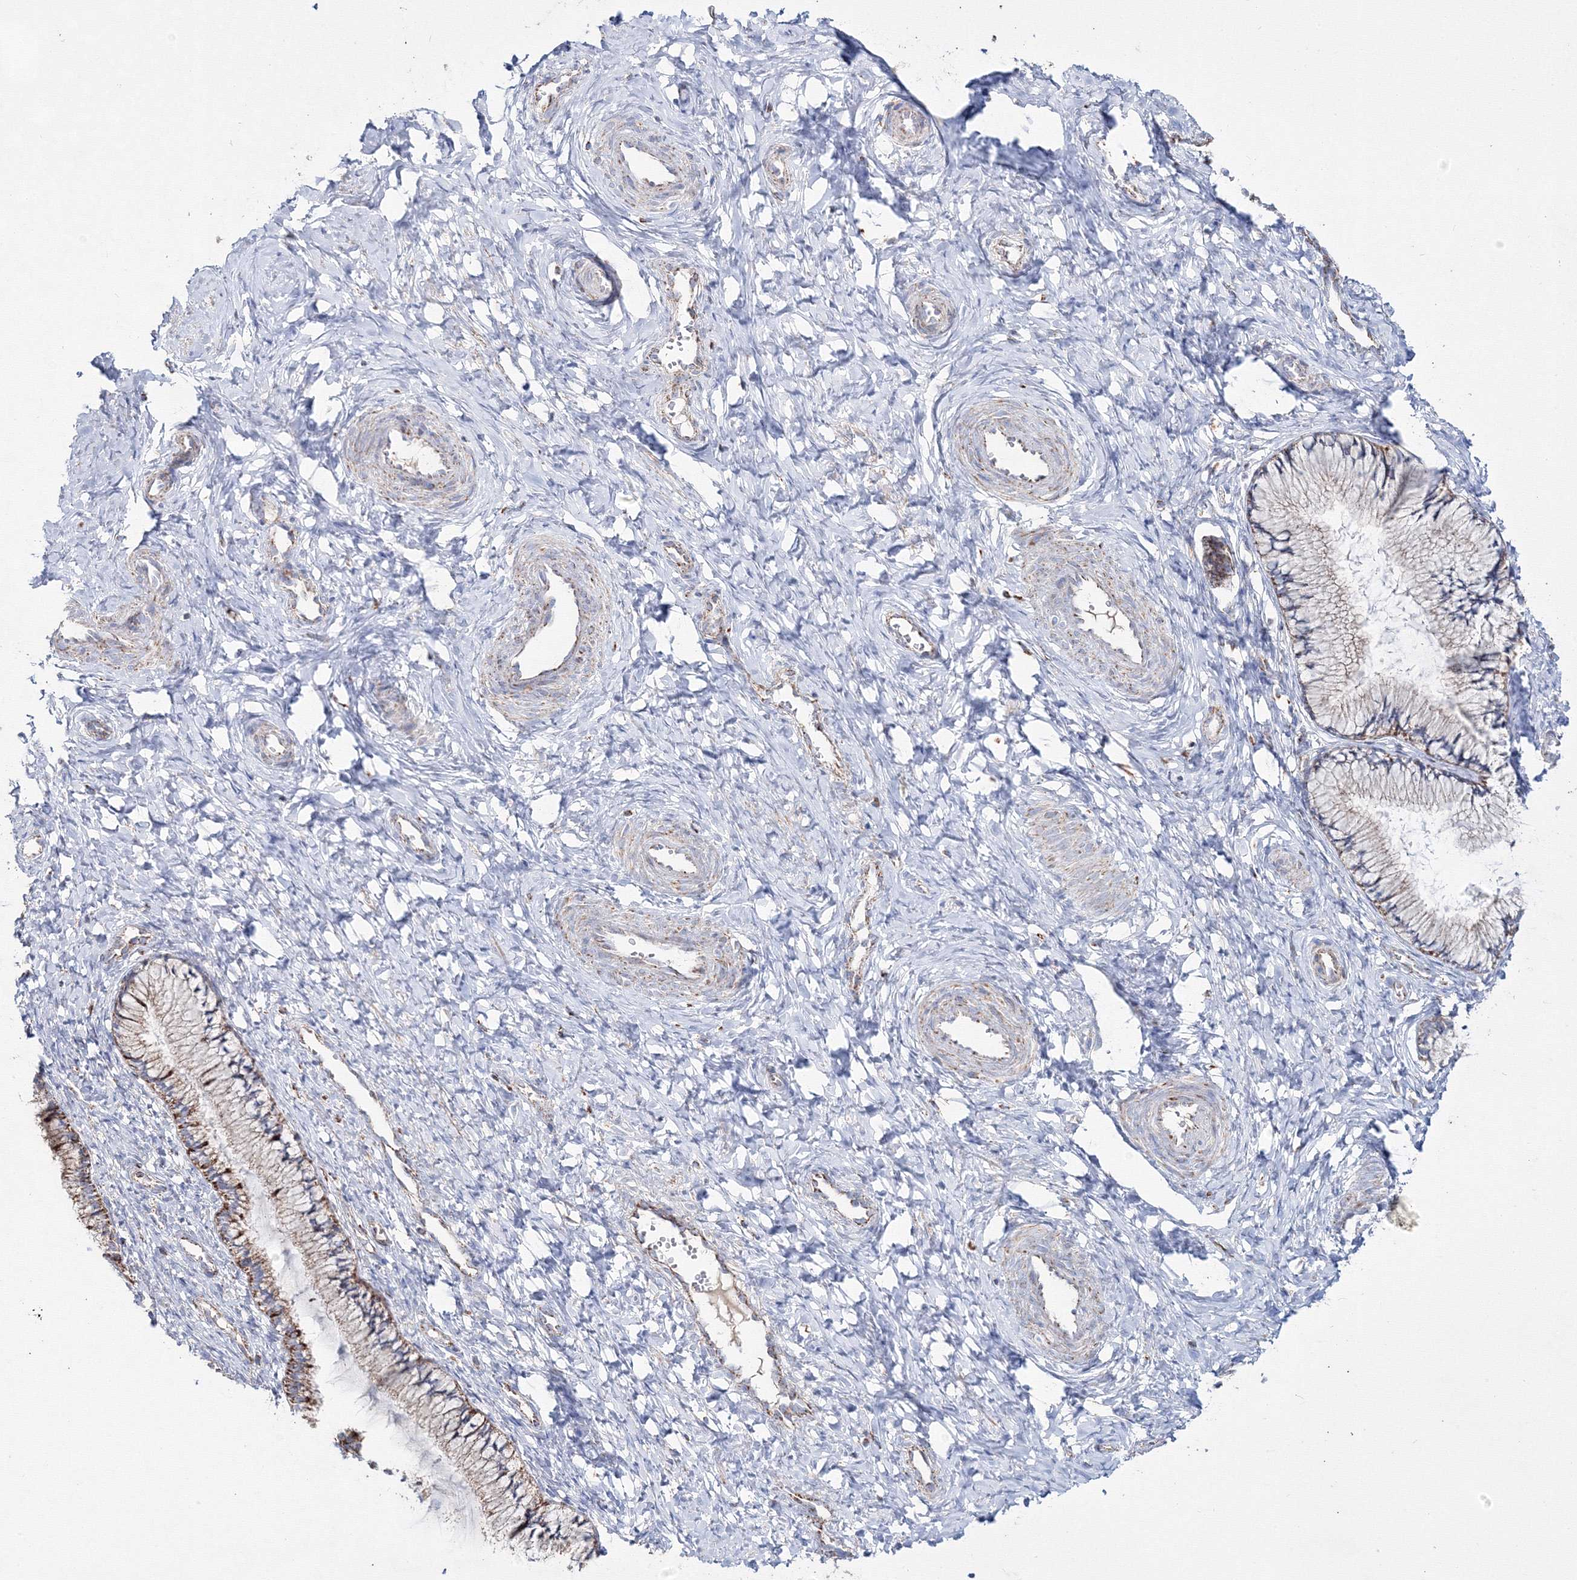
{"staining": {"intensity": "moderate", "quantity": "25%-75%", "location": "cytoplasmic/membranous"}, "tissue": "cervix", "cell_type": "Glandular cells", "image_type": "normal", "snomed": [{"axis": "morphology", "description": "Normal tissue, NOS"}, {"axis": "topography", "description": "Cervix"}], "caption": "Brown immunohistochemical staining in normal human cervix demonstrates moderate cytoplasmic/membranous staining in approximately 25%-75% of glandular cells.", "gene": "IGSF9", "patient": {"sex": "female", "age": 27}}